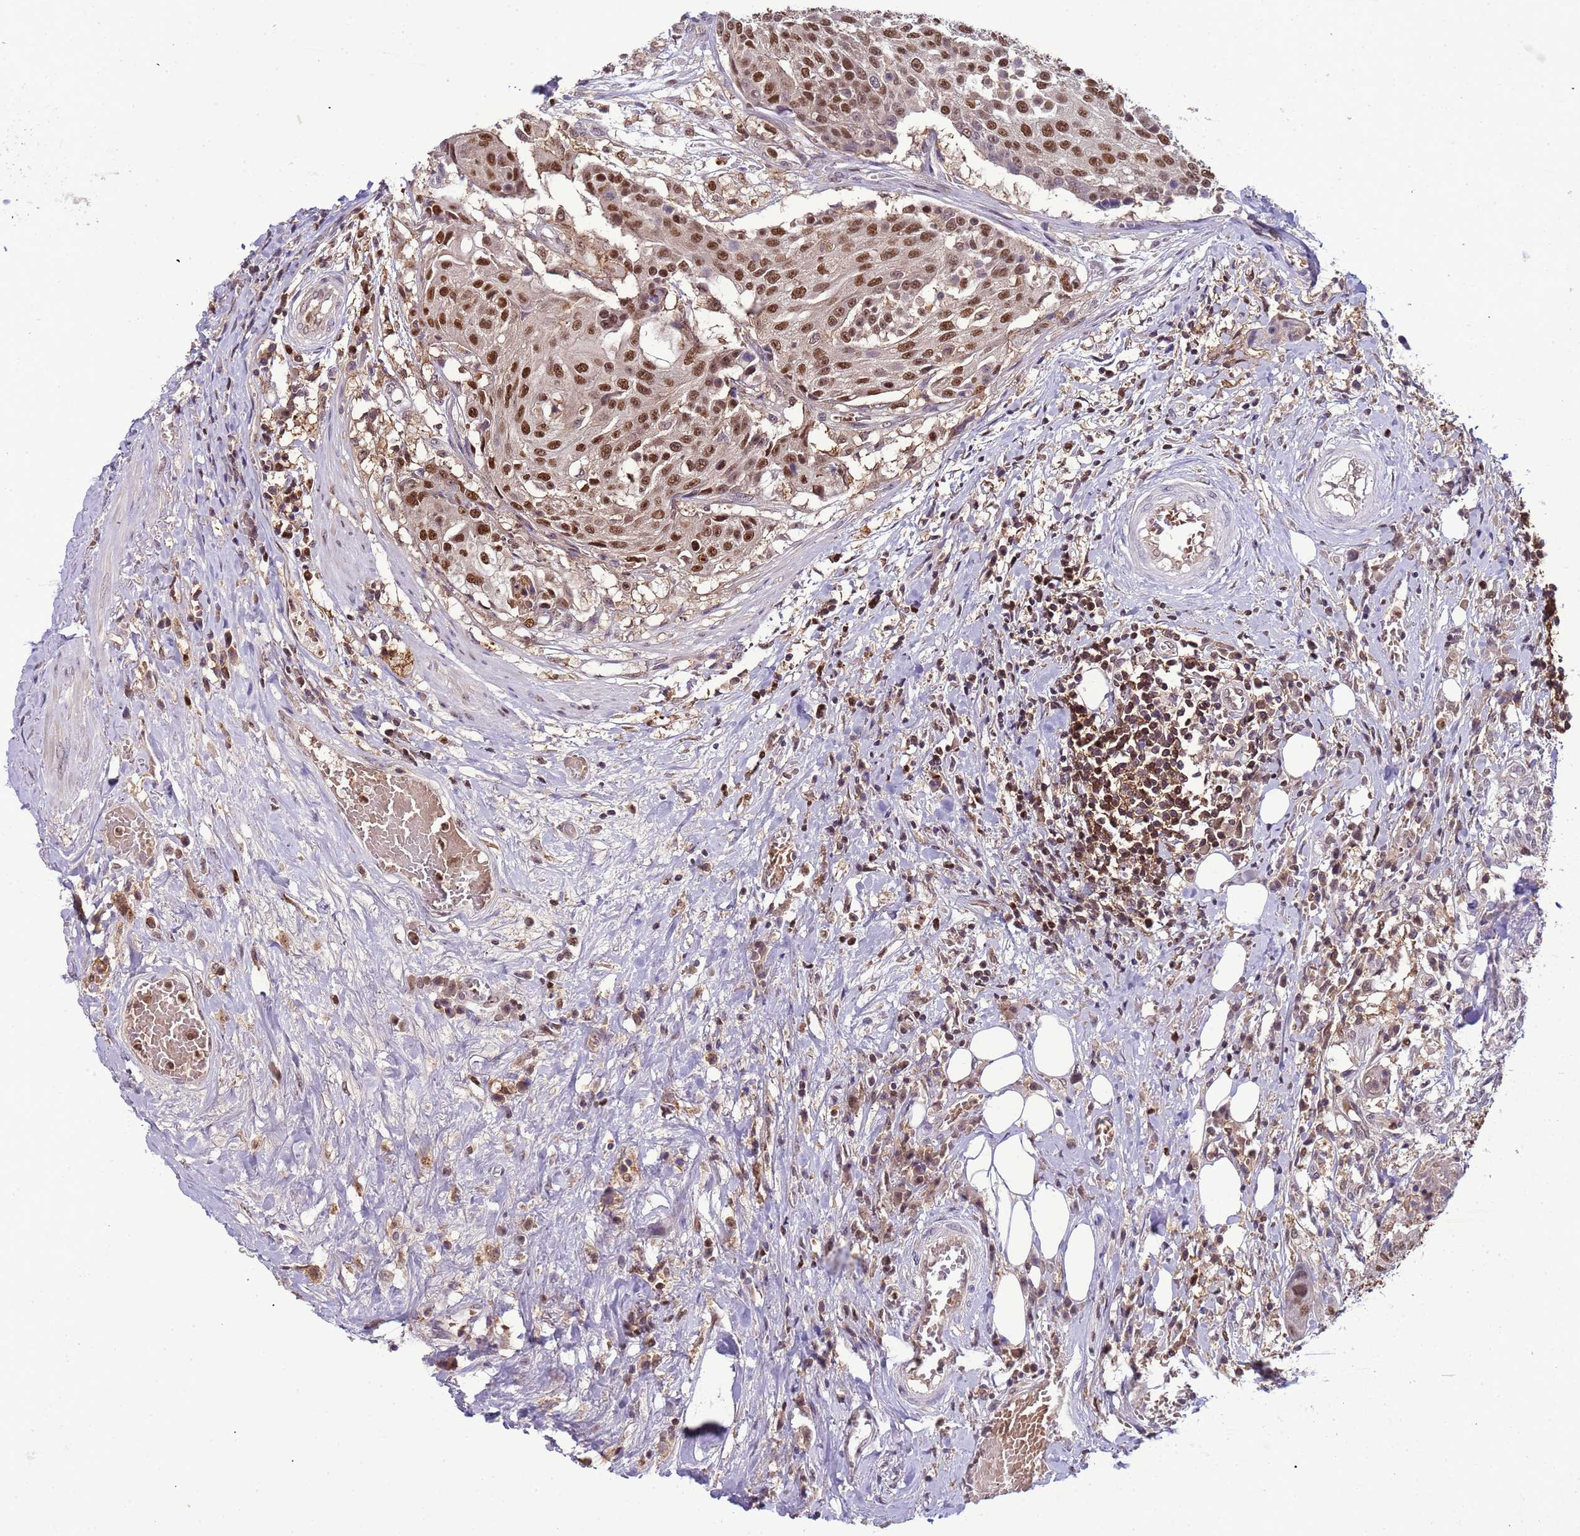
{"staining": {"intensity": "moderate", "quantity": ">75%", "location": "nuclear"}, "tissue": "urothelial cancer", "cell_type": "Tumor cells", "image_type": "cancer", "snomed": [{"axis": "morphology", "description": "Urothelial carcinoma, High grade"}, {"axis": "topography", "description": "Urinary bladder"}], "caption": "This image exhibits high-grade urothelial carcinoma stained with immunohistochemistry to label a protein in brown. The nuclear of tumor cells show moderate positivity for the protein. Nuclei are counter-stained blue.", "gene": "CD53", "patient": {"sex": "female", "age": 63}}